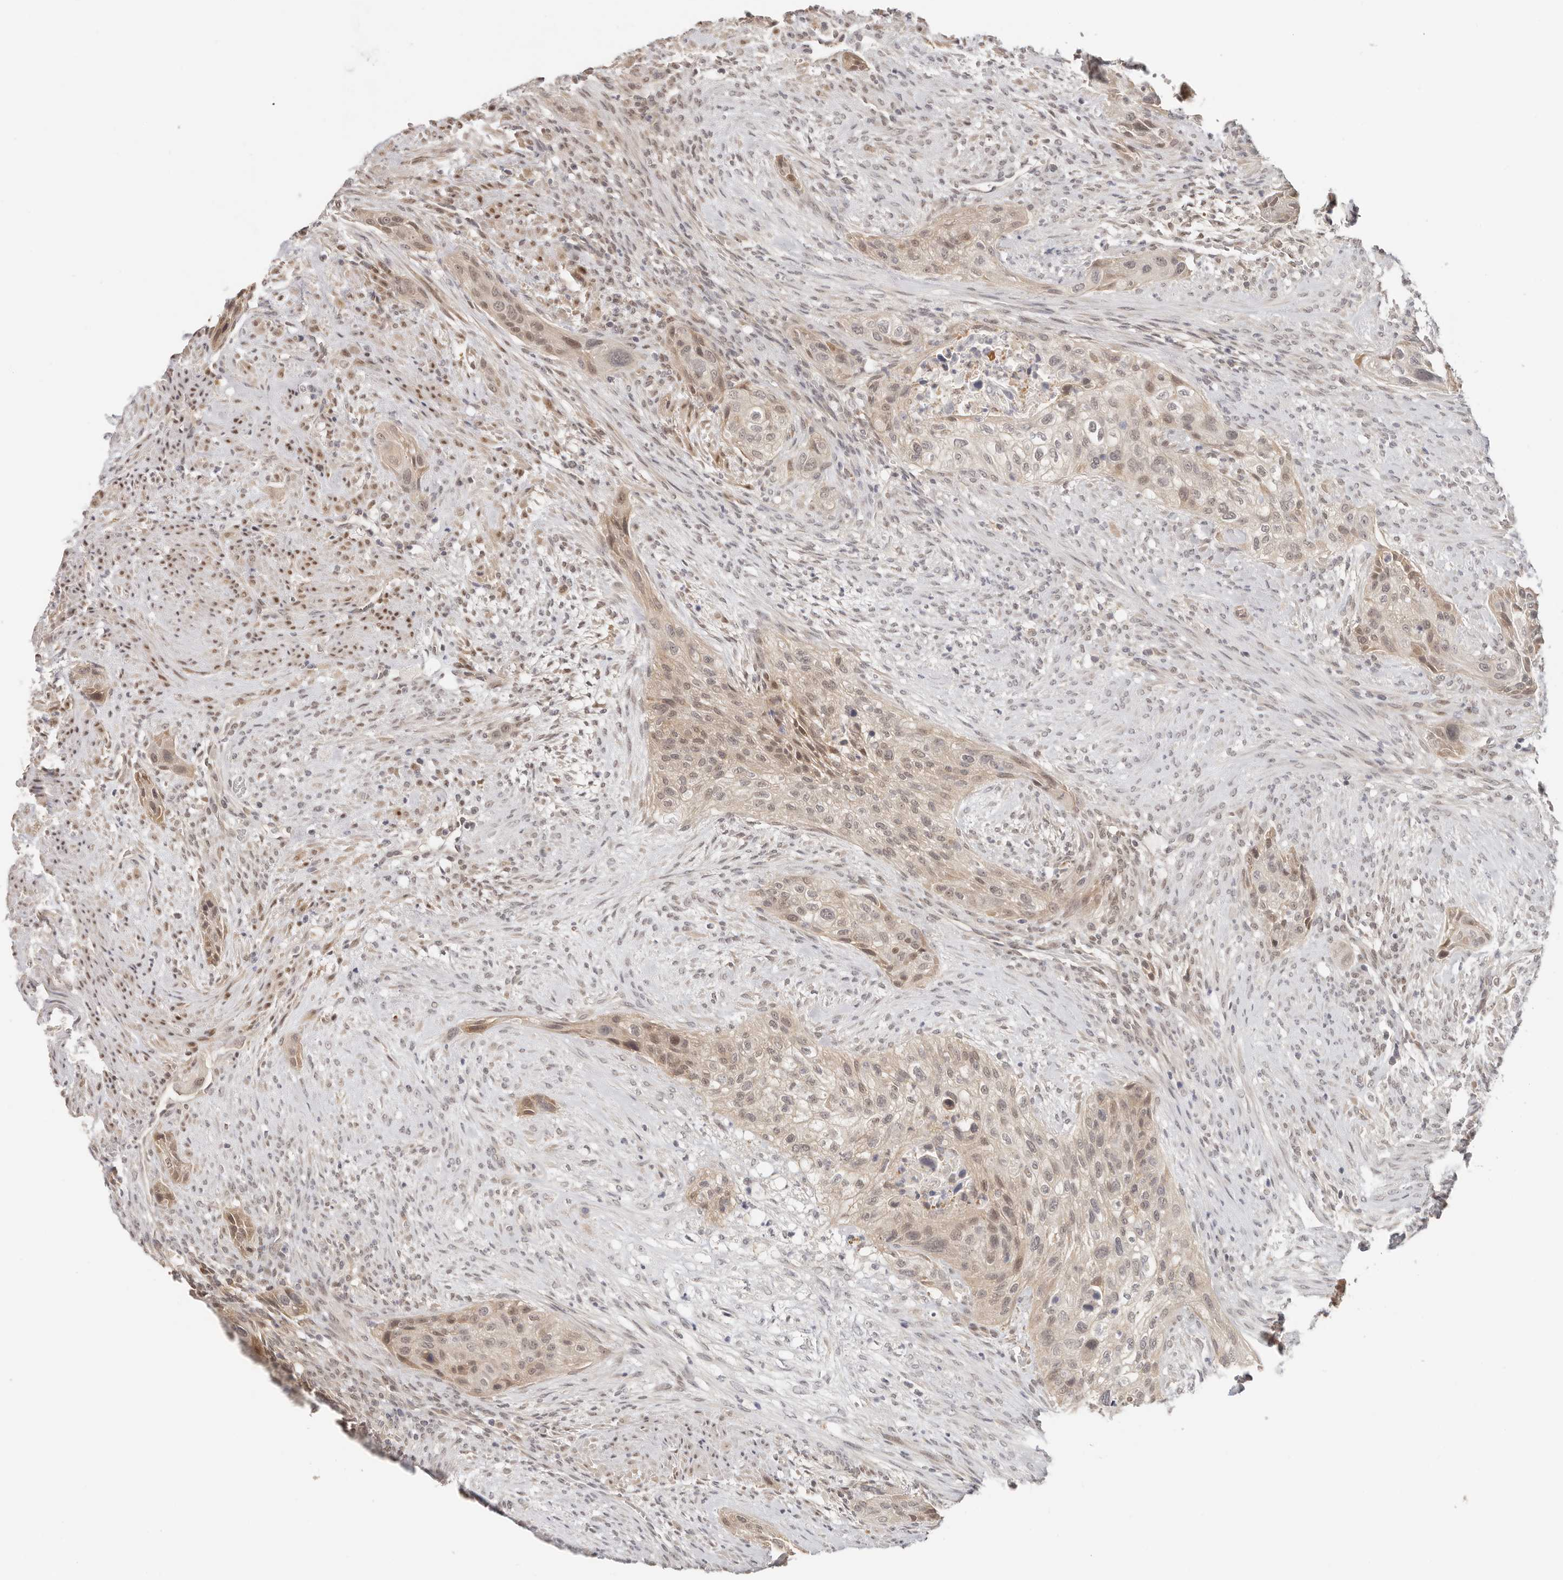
{"staining": {"intensity": "moderate", "quantity": ">75%", "location": "cytoplasmic/membranous,nuclear"}, "tissue": "urothelial cancer", "cell_type": "Tumor cells", "image_type": "cancer", "snomed": [{"axis": "morphology", "description": "Urothelial carcinoma, High grade"}, {"axis": "topography", "description": "Urinary bladder"}], "caption": "Tumor cells display medium levels of moderate cytoplasmic/membranous and nuclear staining in approximately >75% of cells in urothelial cancer. (Brightfield microscopy of DAB IHC at high magnification).", "gene": "LARP7", "patient": {"sex": "male", "age": 35}}